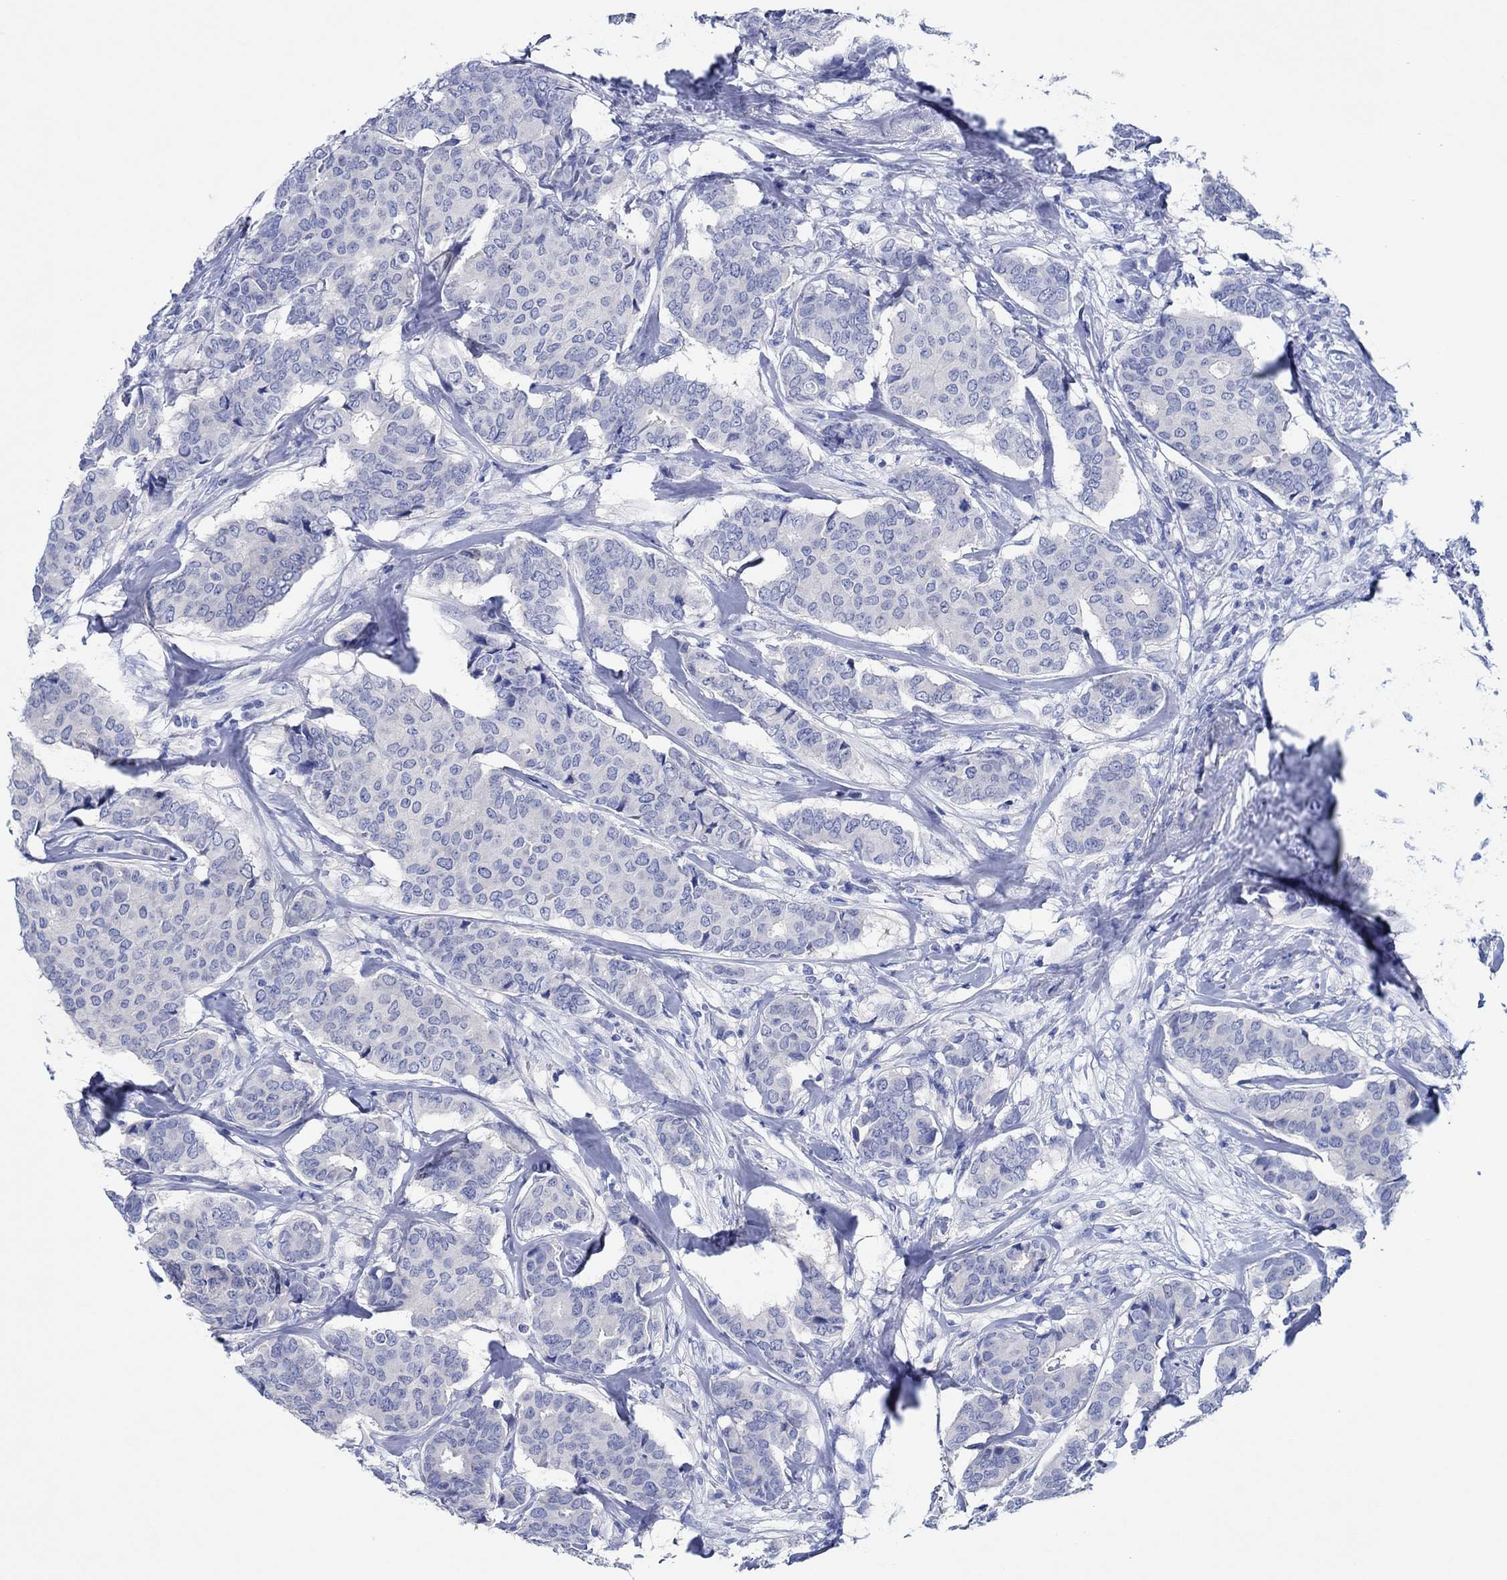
{"staining": {"intensity": "negative", "quantity": "none", "location": "none"}, "tissue": "breast cancer", "cell_type": "Tumor cells", "image_type": "cancer", "snomed": [{"axis": "morphology", "description": "Duct carcinoma"}, {"axis": "topography", "description": "Breast"}], "caption": "Tumor cells are negative for protein expression in human breast cancer.", "gene": "CPNE6", "patient": {"sex": "female", "age": 75}}